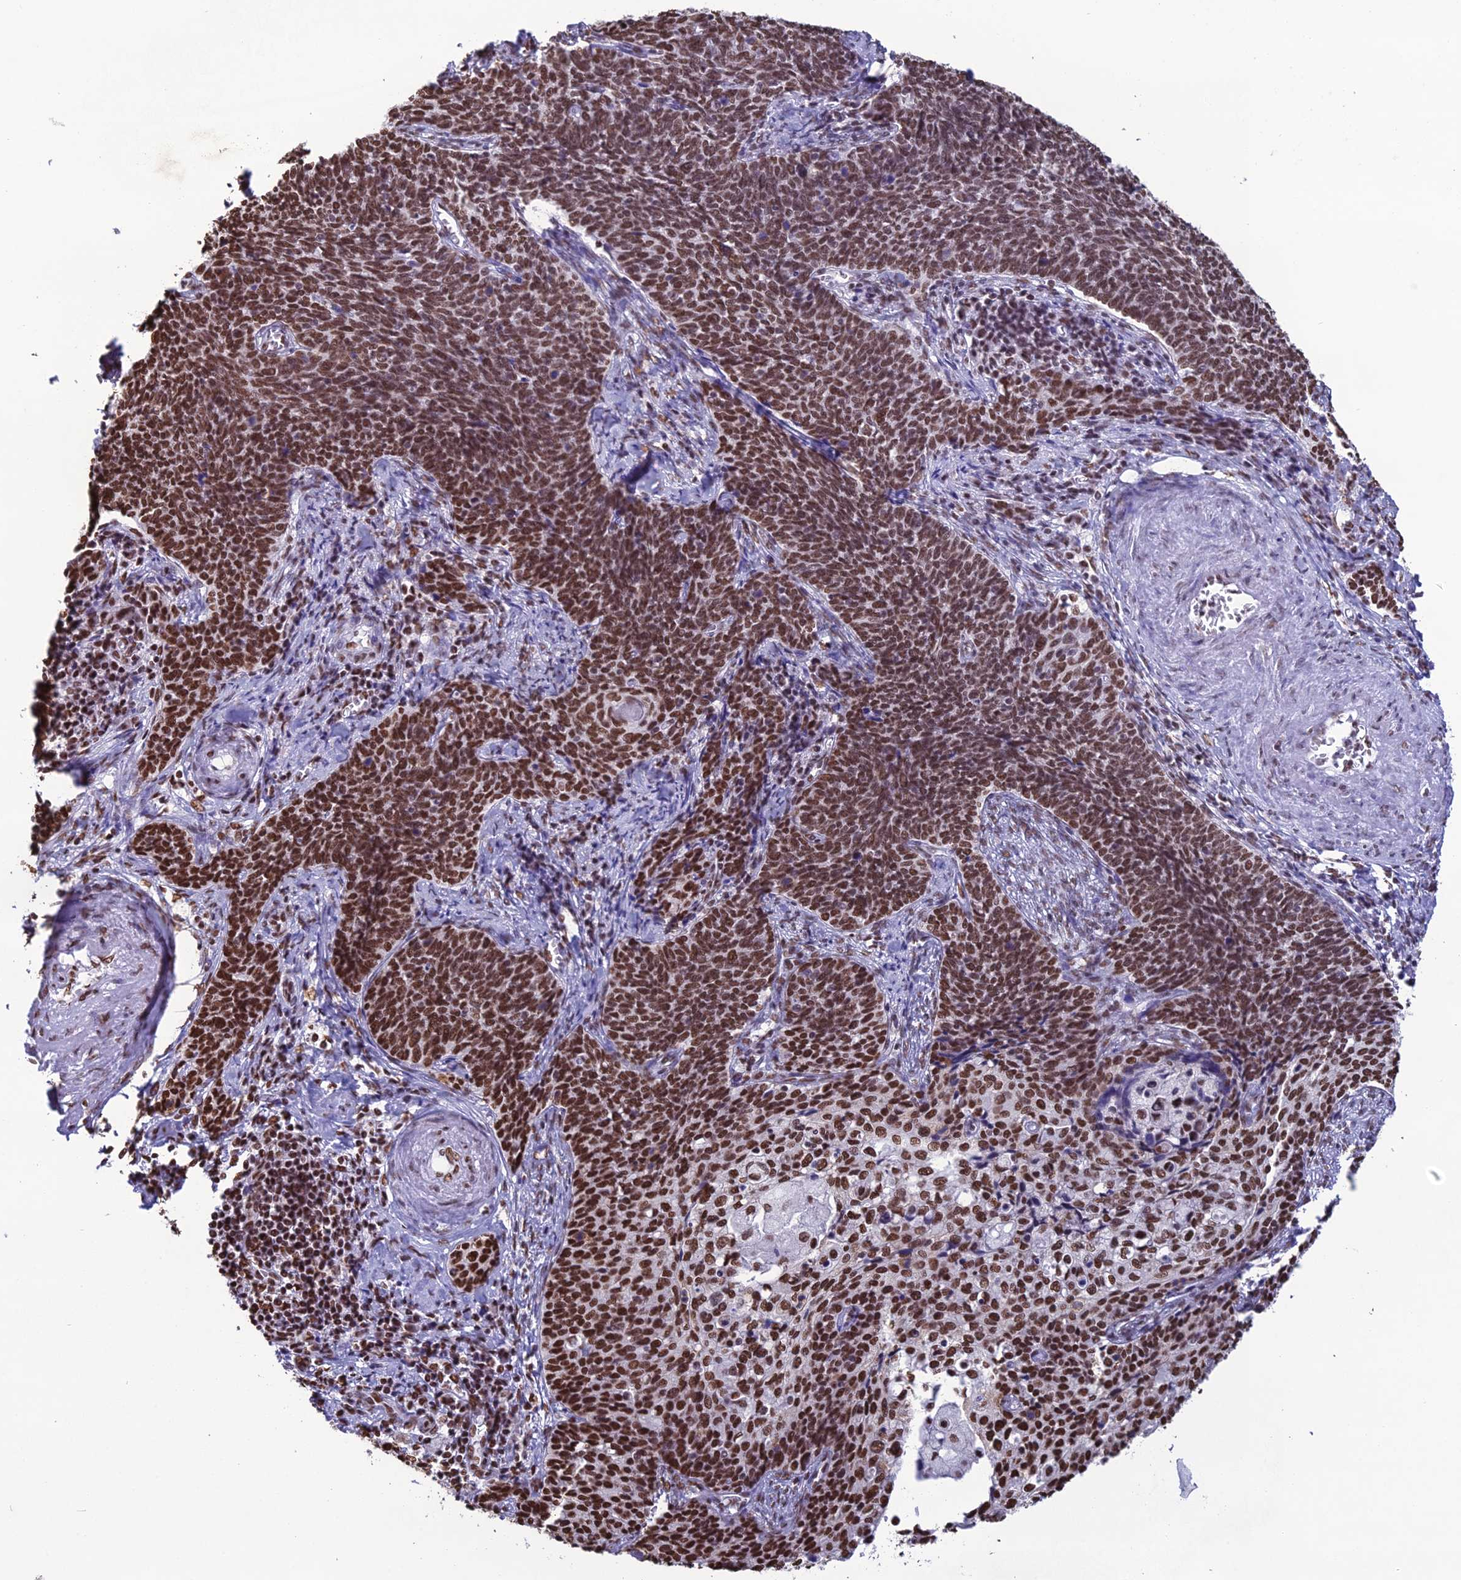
{"staining": {"intensity": "strong", "quantity": ">75%", "location": "nuclear"}, "tissue": "cervical cancer", "cell_type": "Tumor cells", "image_type": "cancer", "snomed": [{"axis": "morphology", "description": "Squamous cell carcinoma, NOS"}, {"axis": "topography", "description": "Cervix"}], "caption": "Tumor cells show high levels of strong nuclear expression in about >75% of cells in human cervical squamous cell carcinoma.", "gene": "PRAMEF12", "patient": {"sex": "female", "age": 39}}